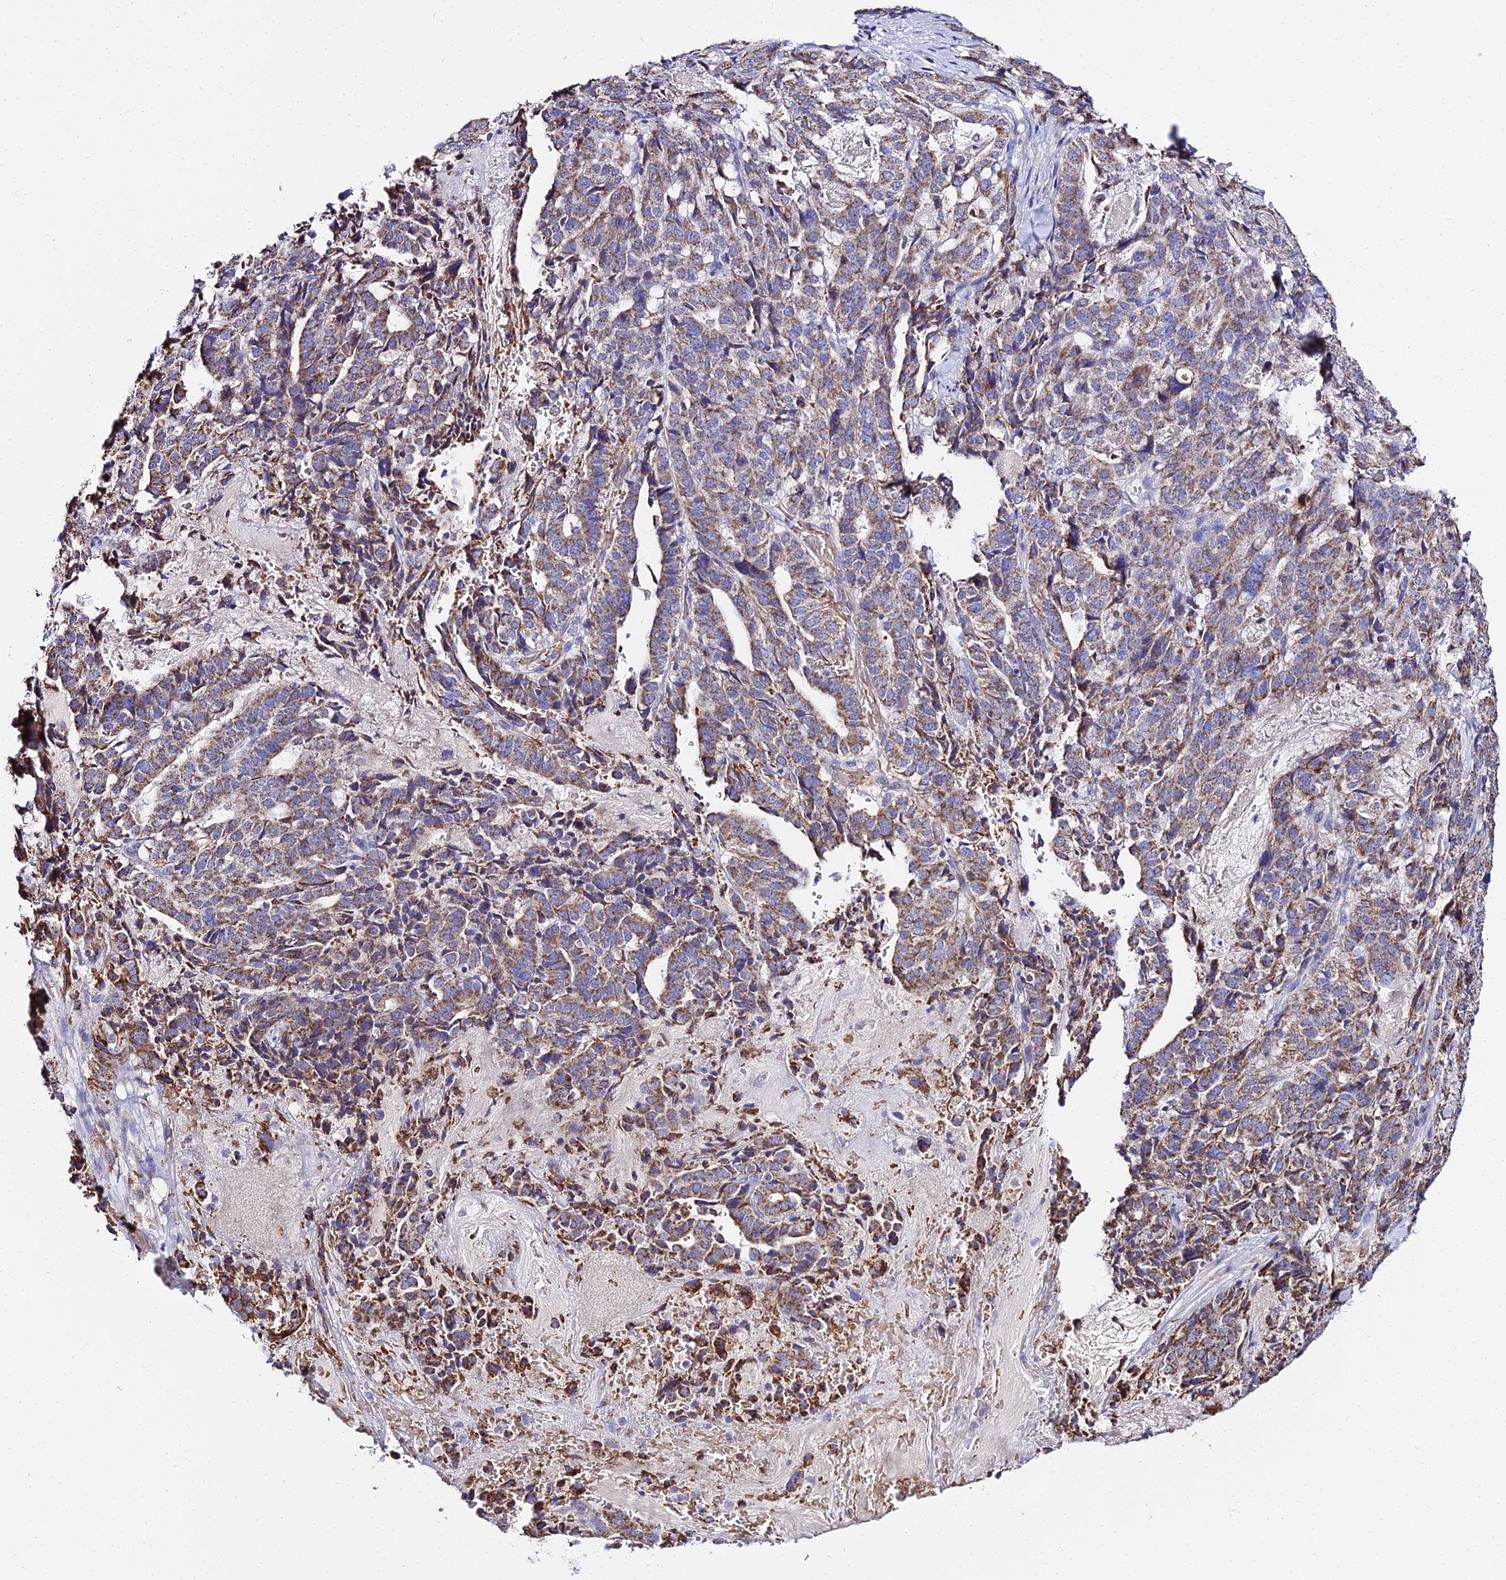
{"staining": {"intensity": "moderate", "quantity": ">75%", "location": "cytoplasmic/membranous"}, "tissue": "stomach cancer", "cell_type": "Tumor cells", "image_type": "cancer", "snomed": [{"axis": "morphology", "description": "Adenocarcinoma, NOS"}, {"axis": "topography", "description": "Stomach"}], "caption": "An immunohistochemistry photomicrograph of neoplastic tissue is shown. Protein staining in brown shows moderate cytoplasmic/membranous positivity in adenocarcinoma (stomach) within tumor cells. (DAB IHC, brown staining for protein, blue staining for nuclei).", "gene": "TYW5", "patient": {"sex": "male", "age": 48}}